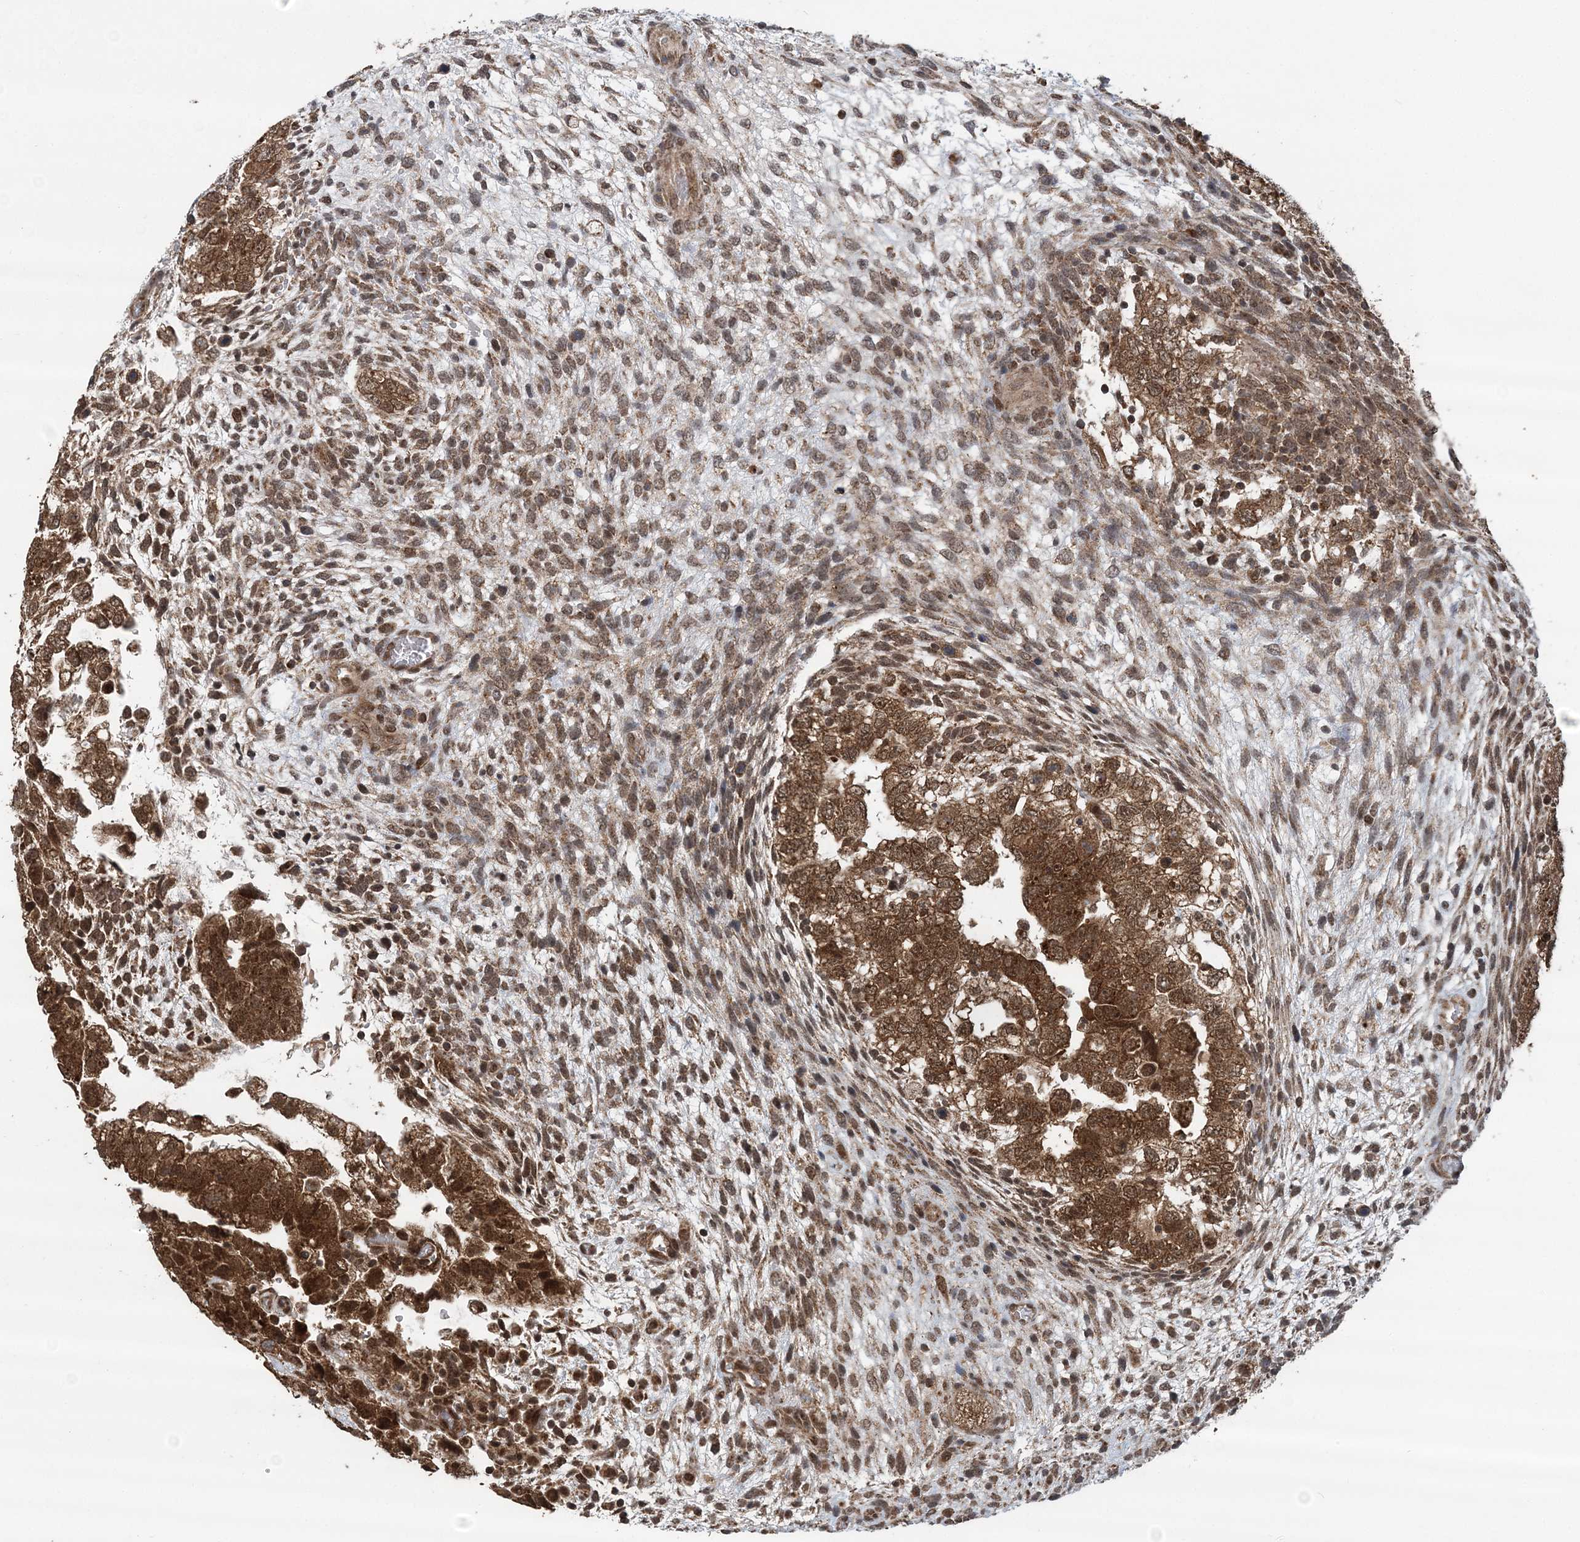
{"staining": {"intensity": "strong", "quantity": ">75%", "location": "cytoplasmic/membranous,nuclear"}, "tissue": "testis cancer", "cell_type": "Tumor cells", "image_type": "cancer", "snomed": [{"axis": "morphology", "description": "Carcinoma, Embryonal, NOS"}, {"axis": "topography", "description": "Testis"}], "caption": "Strong cytoplasmic/membranous and nuclear protein positivity is appreciated in about >75% of tumor cells in testis embryonal carcinoma. (IHC, brightfield microscopy, high magnification).", "gene": "PCBP1", "patient": {"sex": "male", "age": 37}}